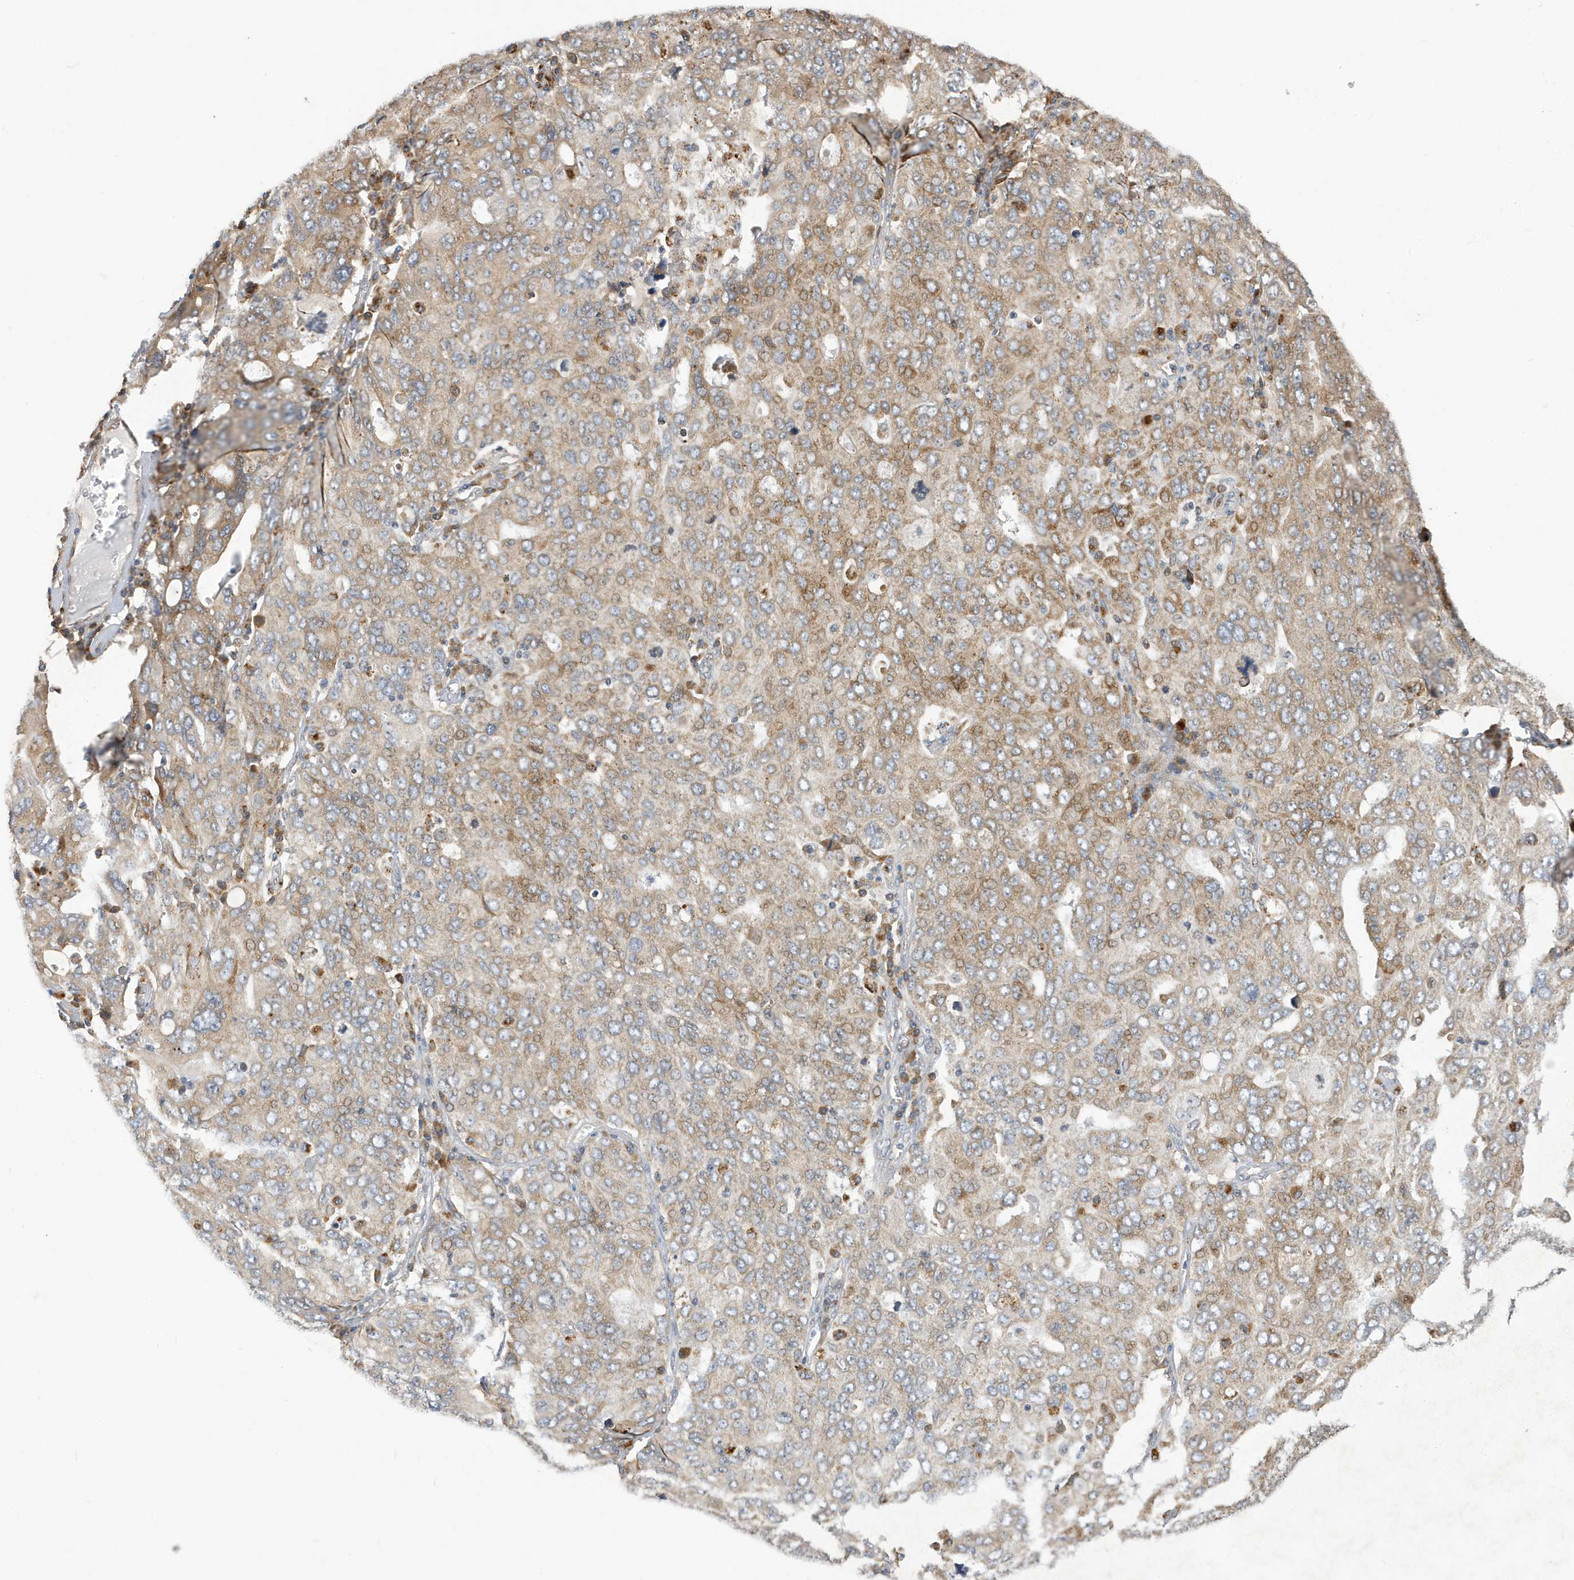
{"staining": {"intensity": "moderate", "quantity": ">75%", "location": "cytoplasmic/membranous"}, "tissue": "ovarian cancer", "cell_type": "Tumor cells", "image_type": "cancer", "snomed": [{"axis": "morphology", "description": "Carcinoma, endometroid"}, {"axis": "topography", "description": "Ovary"}], "caption": "The photomicrograph displays immunohistochemical staining of ovarian cancer (endometroid carcinoma). There is moderate cytoplasmic/membranous expression is identified in approximately >75% of tumor cells. The protein is shown in brown color, while the nuclei are stained blue.", "gene": "ZNF507", "patient": {"sex": "female", "age": 62}}